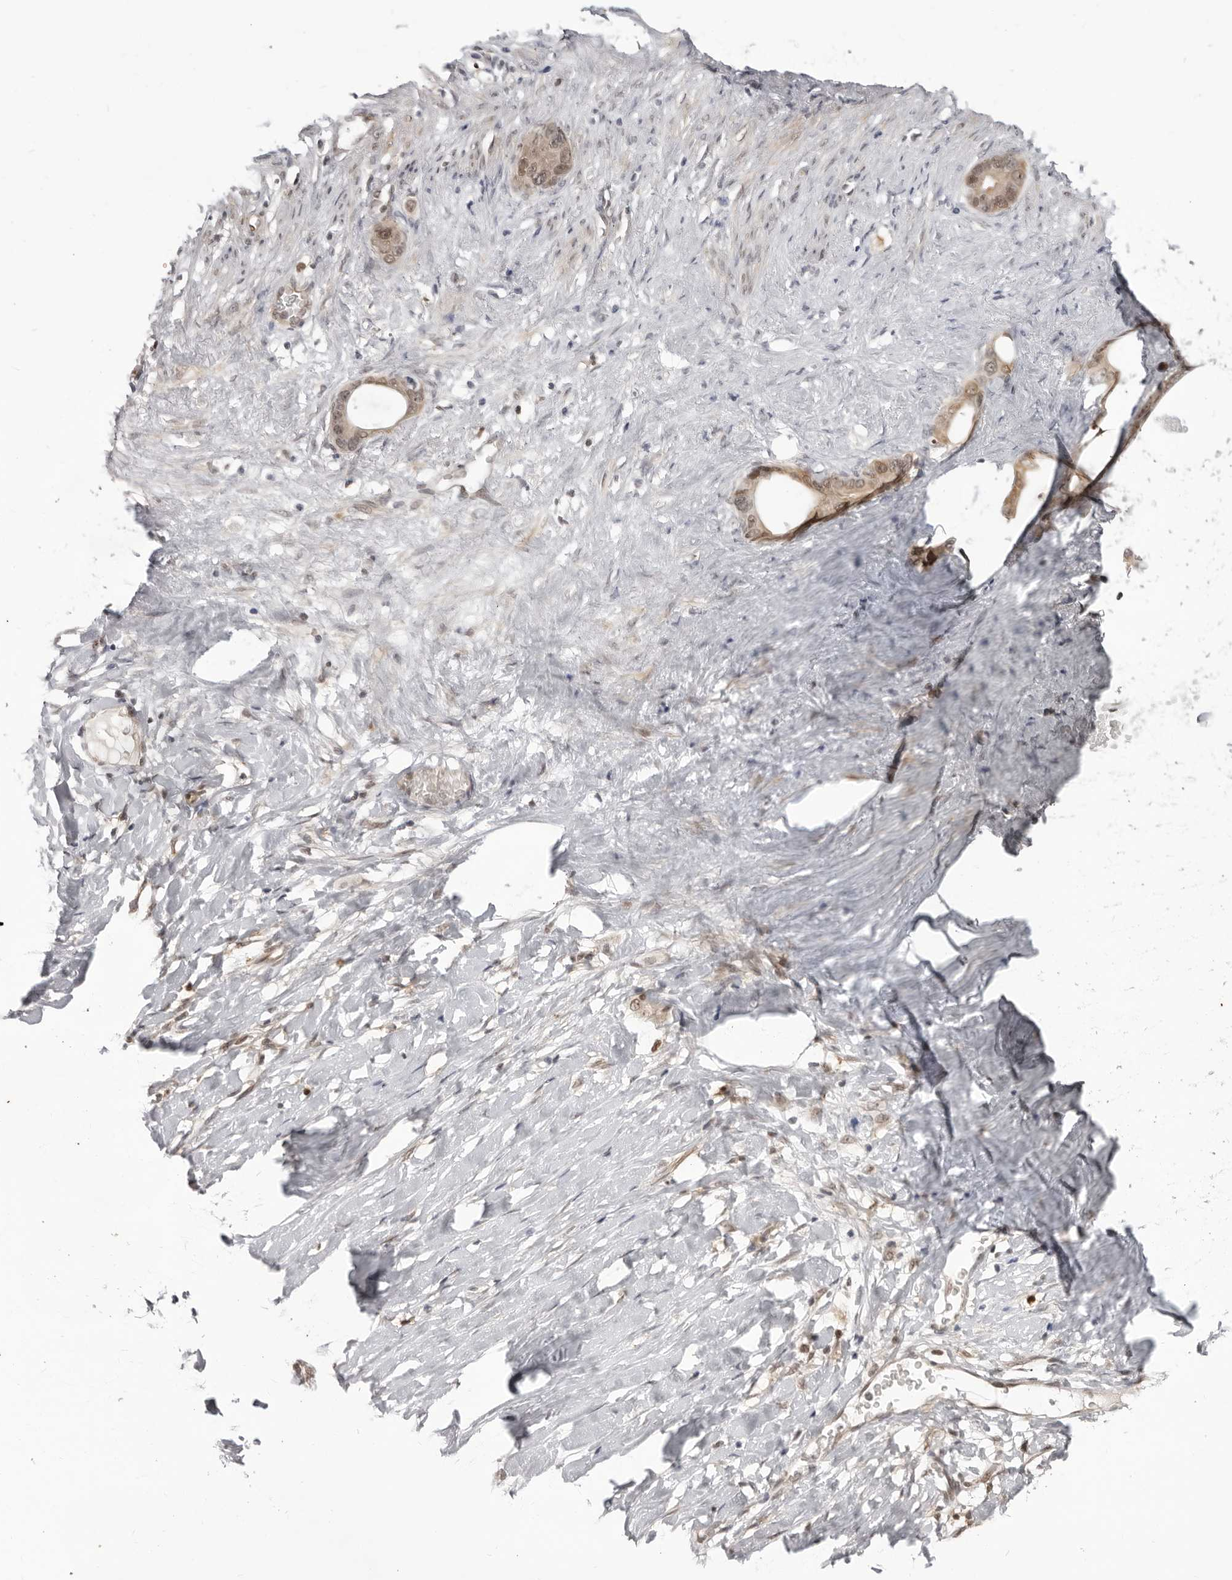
{"staining": {"intensity": "moderate", "quantity": ">75%", "location": "nuclear"}, "tissue": "stomach cancer", "cell_type": "Tumor cells", "image_type": "cancer", "snomed": [{"axis": "morphology", "description": "Adenocarcinoma, NOS"}, {"axis": "topography", "description": "Stomach"}], "caption": "A medium amount of moderate nuclear expression is identified in approximately >75% of tumor cells in stomach cancer (adenocarcinoma) tissue.", "gene": "SRGAP2", "patient": {"sex": "female", "age": 75}}